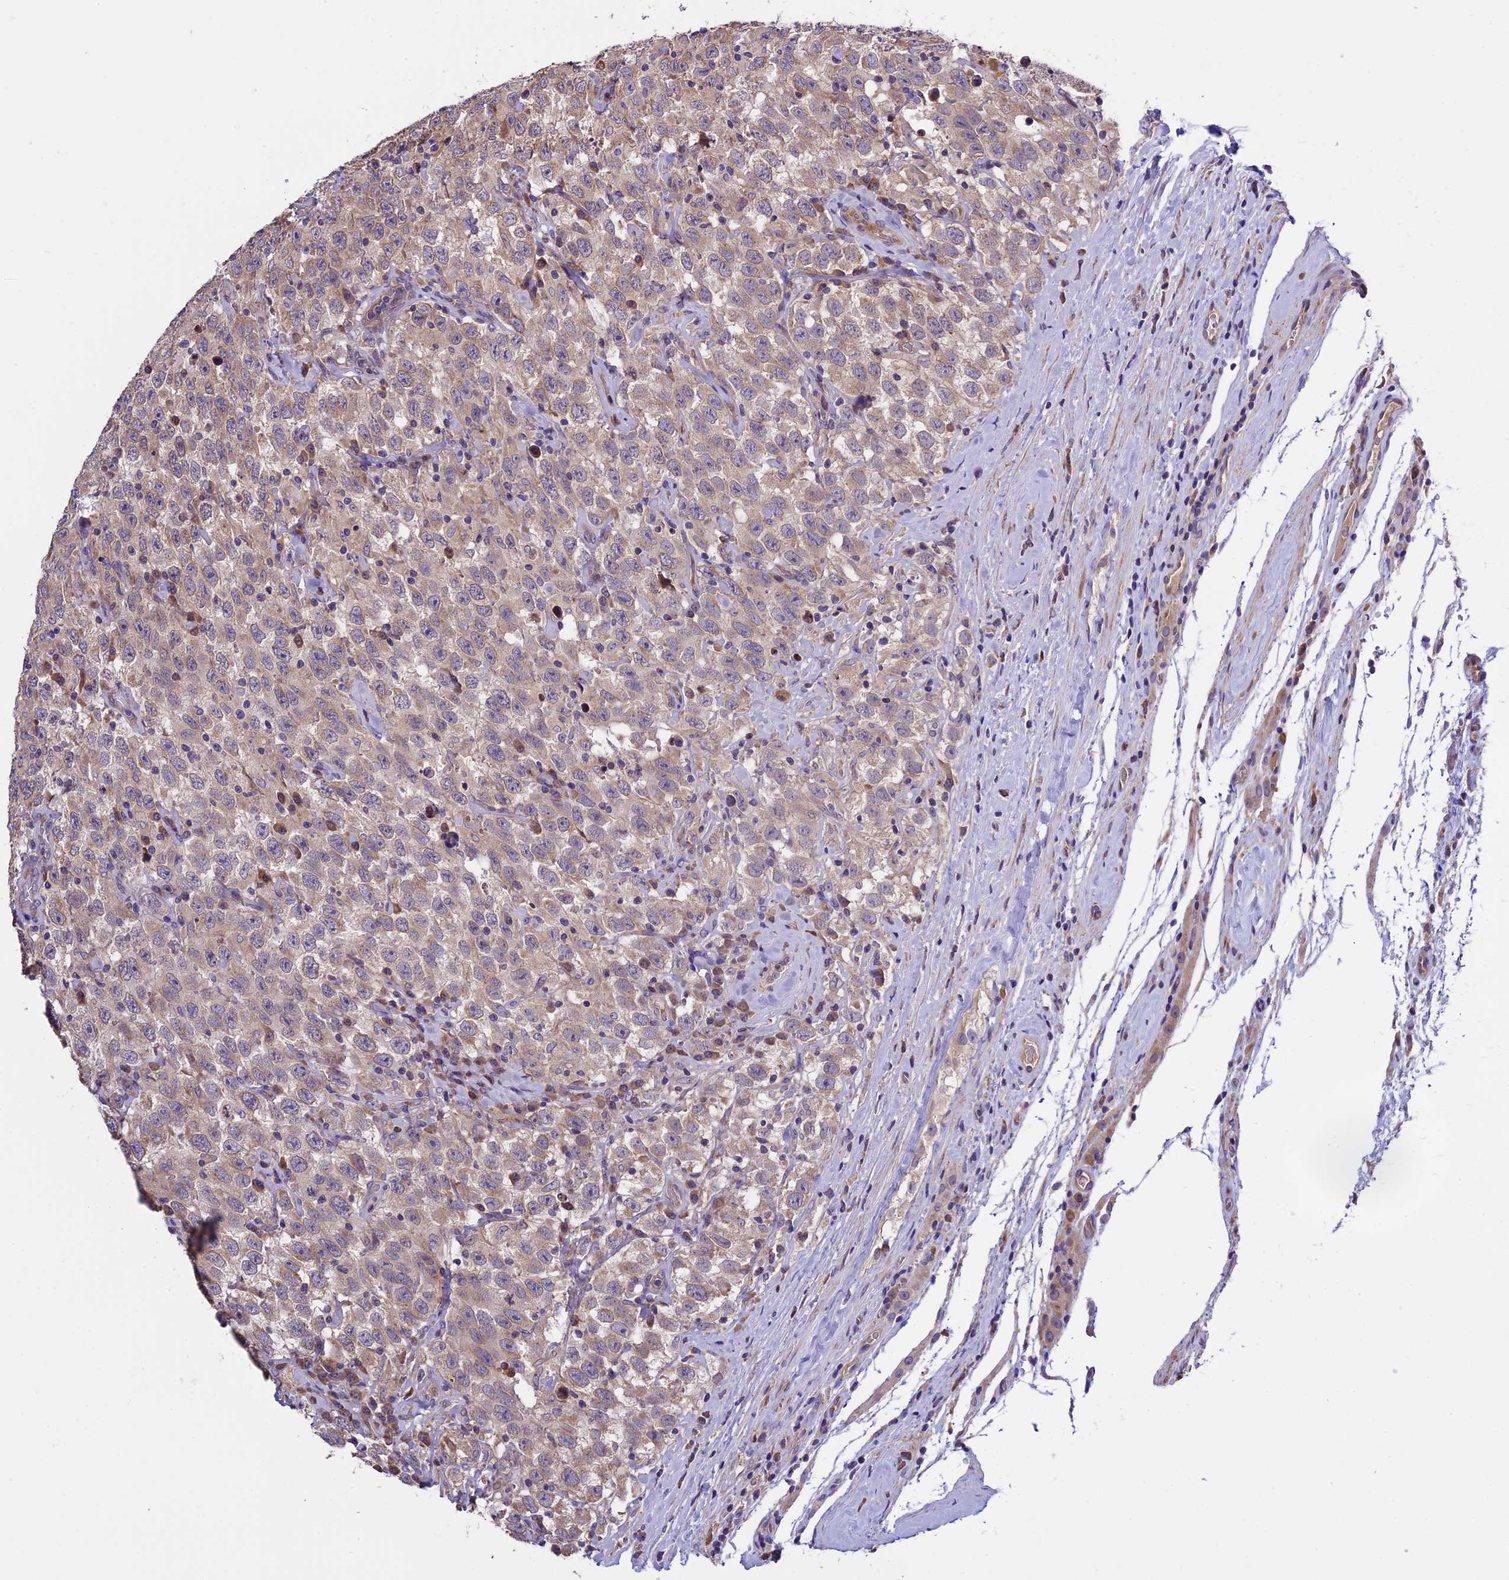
{"staining": {"intensity": "weak", "quantity": "25%-75%", "location": "cytoplasmic/membranous"}, "tissue": "testis cancer", "cell_type": "Tumor cells", "image_type": "cancer", "snomed": [{"axis": "morphology", "description": "Seminoma, NOS"}, {"axis": "topography", "description": "Testis"}], "caption": "High-magnification brightfield microscopy of testis seminoma stained with DAB (3,3'-diaminobenzidine) (brown) and counterstained with hematoxylin (blue). tumor cells exhibit weak cytoplasmic/membranous expression is identified in about25%-75% of cells. The staining was performed using DAB (3,3'-diaminobenzidine), with brown indicating positive protein expression. Nuclei are stained blue with hematoxylin.", "gene": "ABCC10", "patient": {"sex": "male", "age": 41}}